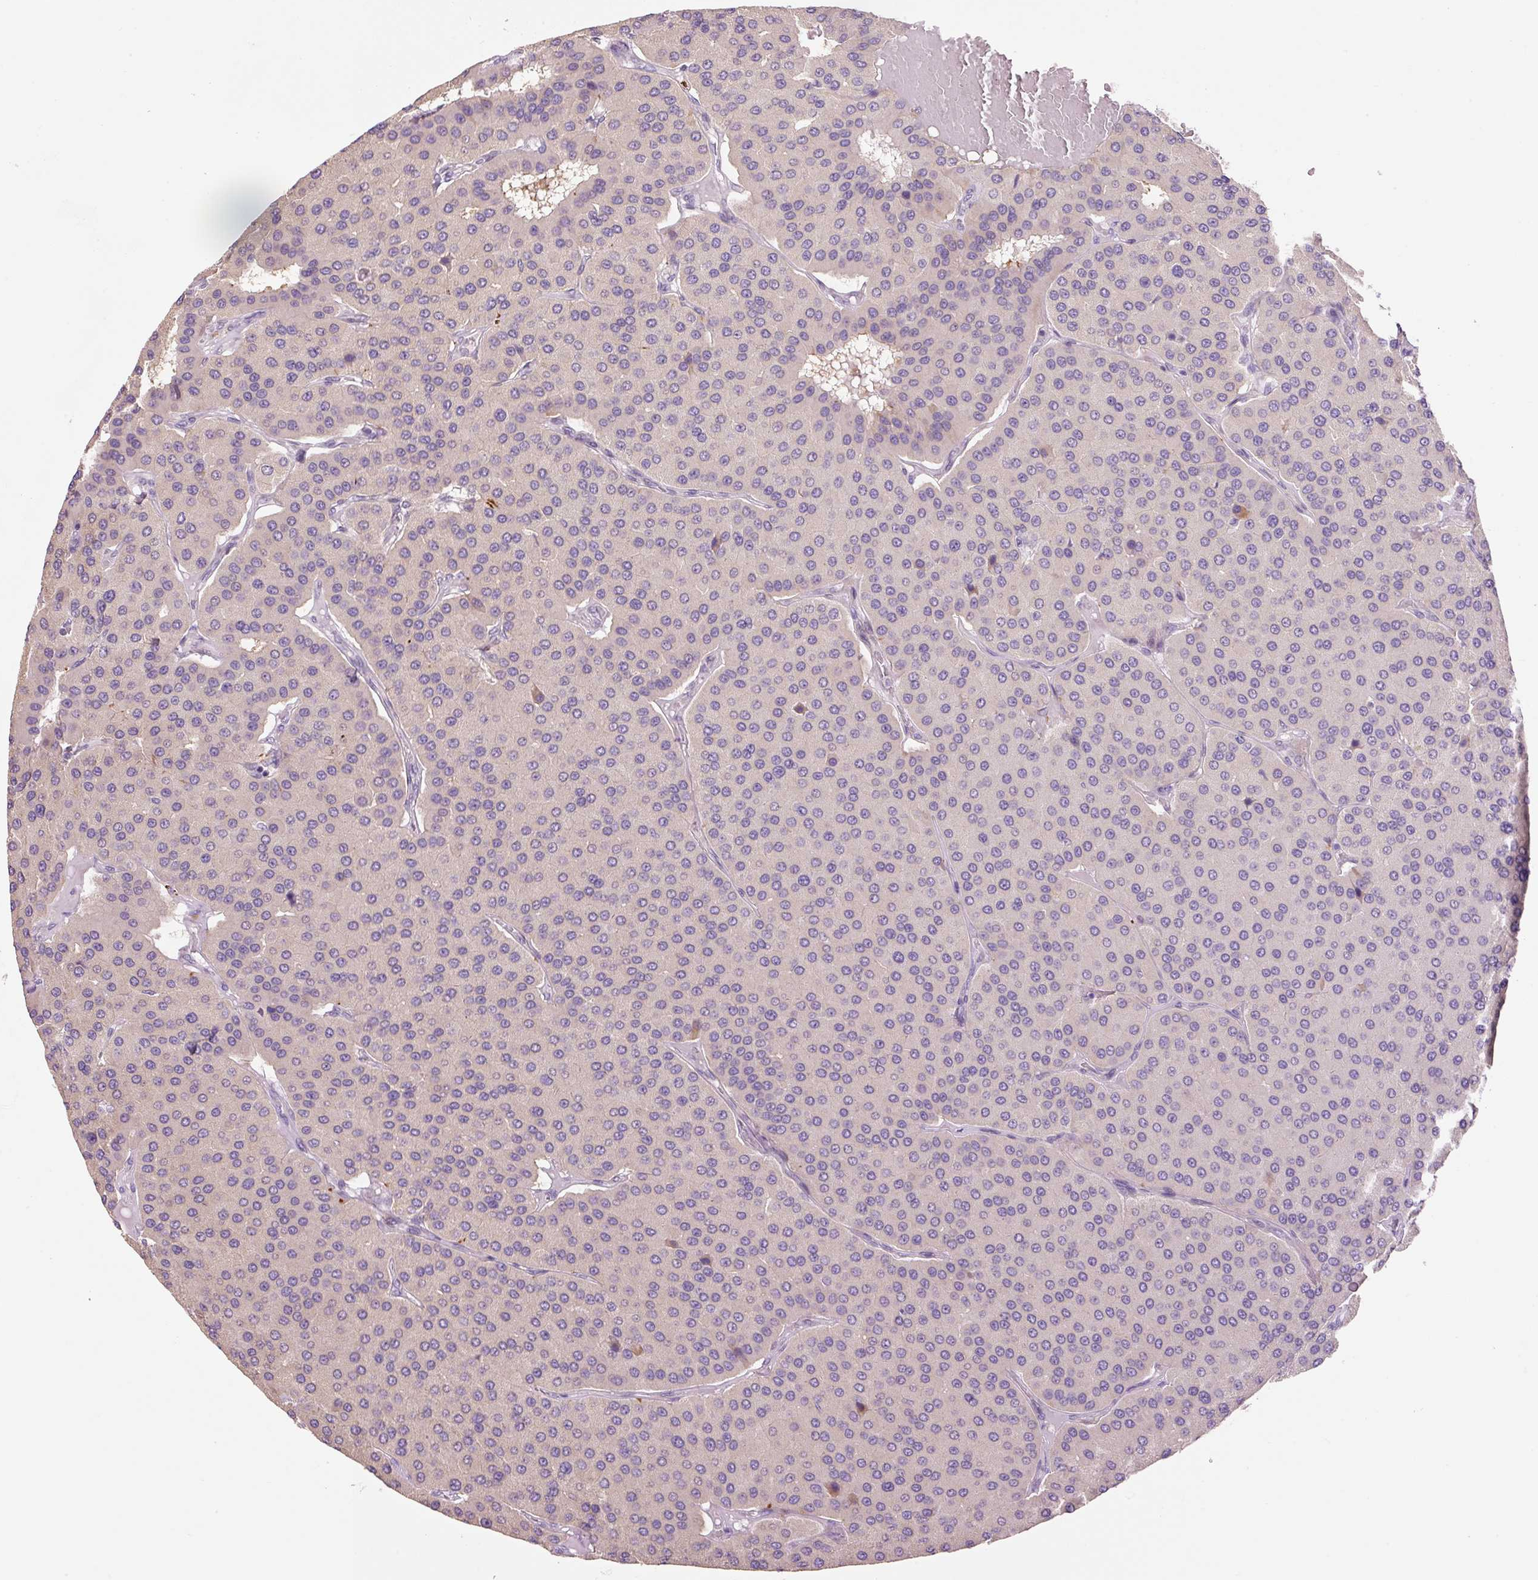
{"staining": {"intensity": "negative", "quantity": "none", "location": "none"}, "tissue": "parathyroid gland", "cell_type": "Glandular cells", "image_type": "normal", "snomed": [{"axis": "morphology", "description": "Normal tissue, NOS"}, {"axis": "morphology", "description": "Adenoma, NOS"}, {"axis": "topography", "description": "Parathyroid gland"}], "caption": "A histopathology image of human parathyroid gland is negative for staining in glandular cells.", "gene": "HAX1", "patient": {"sex": "female", "age": 86}}